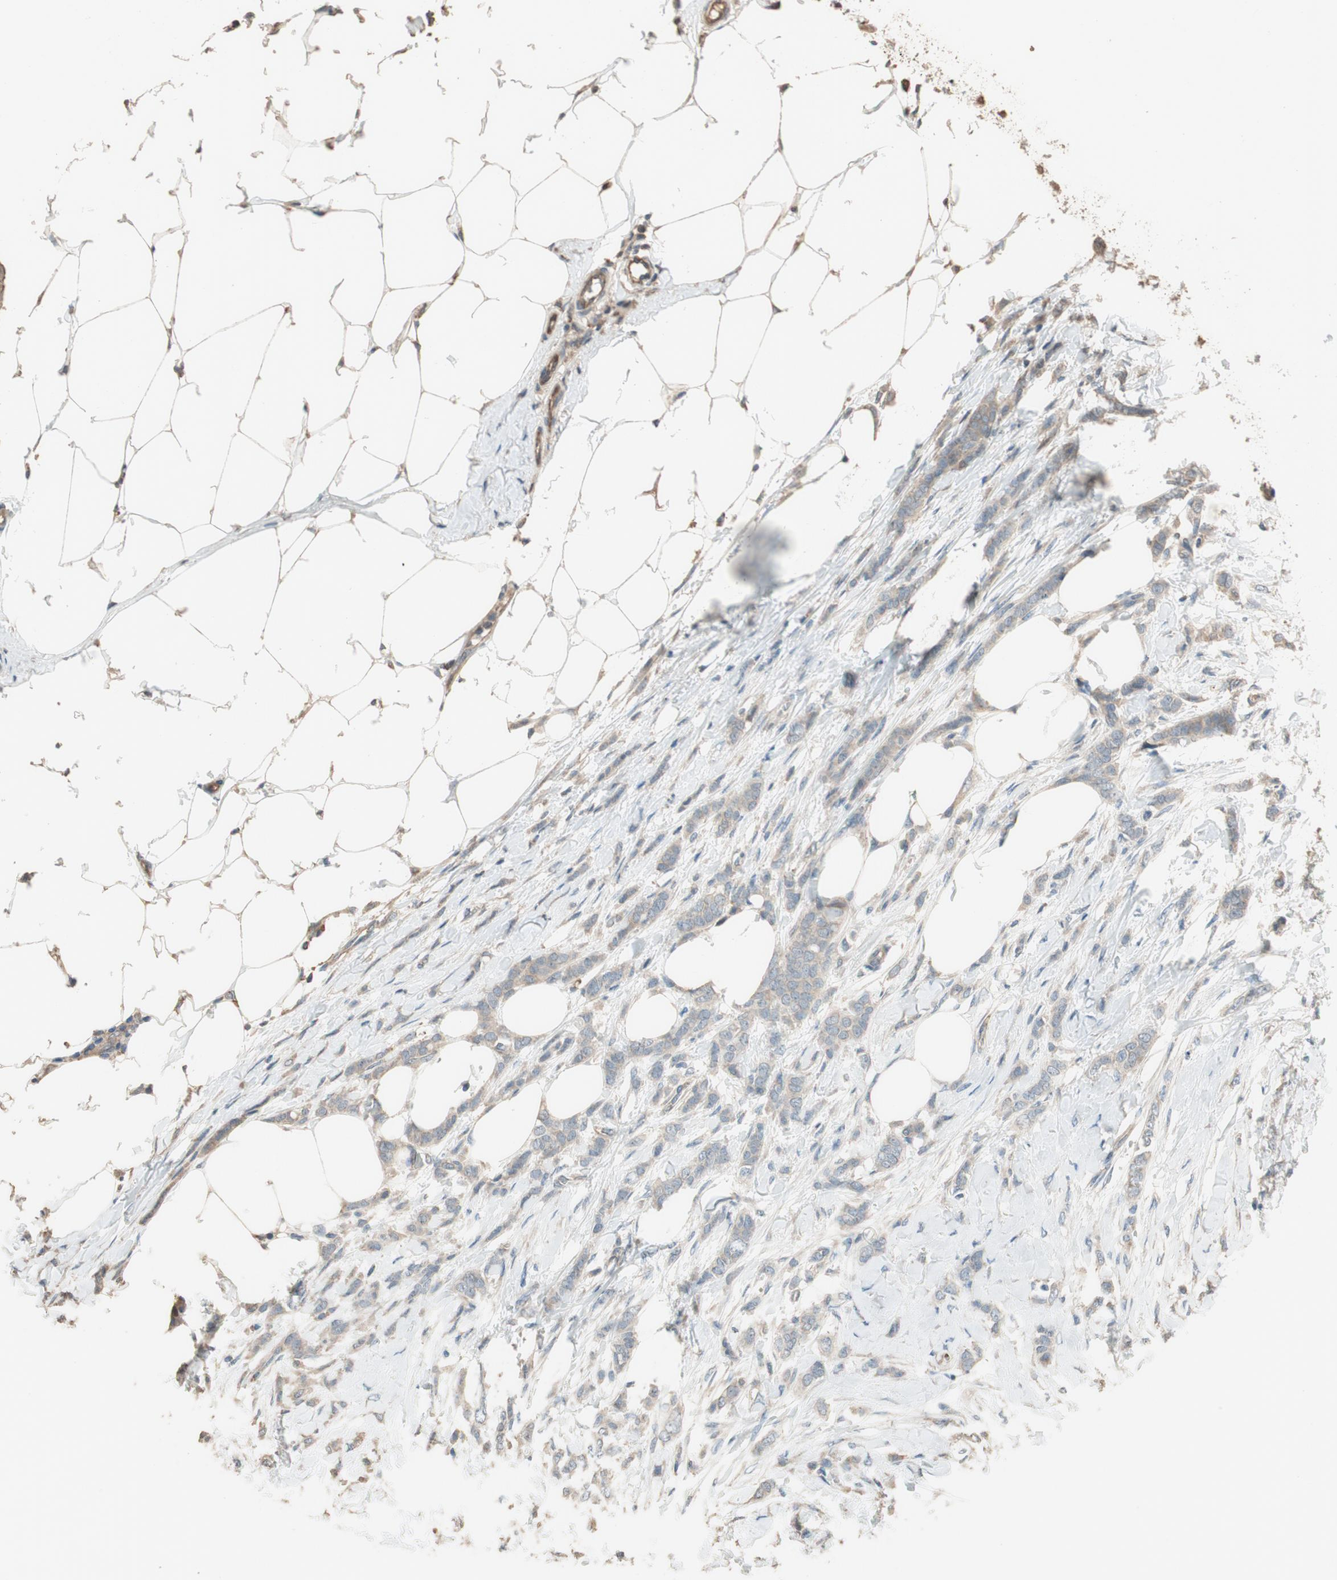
{"staining": {"intensity": "weak", "quantity": "<25%", "location": "cytoplasmic/membranous"}, "tissue": "breast cancer", "cell_type": "Tumor cells", "image_type": "cancer", "snomed": [{"axis": "morphology", "description": "Lobular carcinoma, in situ"}, {"axis": "morphology", "description": "Lobular carcinoma"}, {"axis": "topography", "description": "Breast"}], "caption": "High magnification brightfield microscopy of lobular carcinoma in situ (breast) stained with DAB (brown) and counterstained with hematoxylin (blue): tumor cells show no significant positivity. Brightfield microscopy of immunohistochemistry (IHC) stained with DAB (brown) and hematoxylin (blue), captured at high magnification.", "gene": "MST1R", "patient": {"sex": "female", "age": 41}}